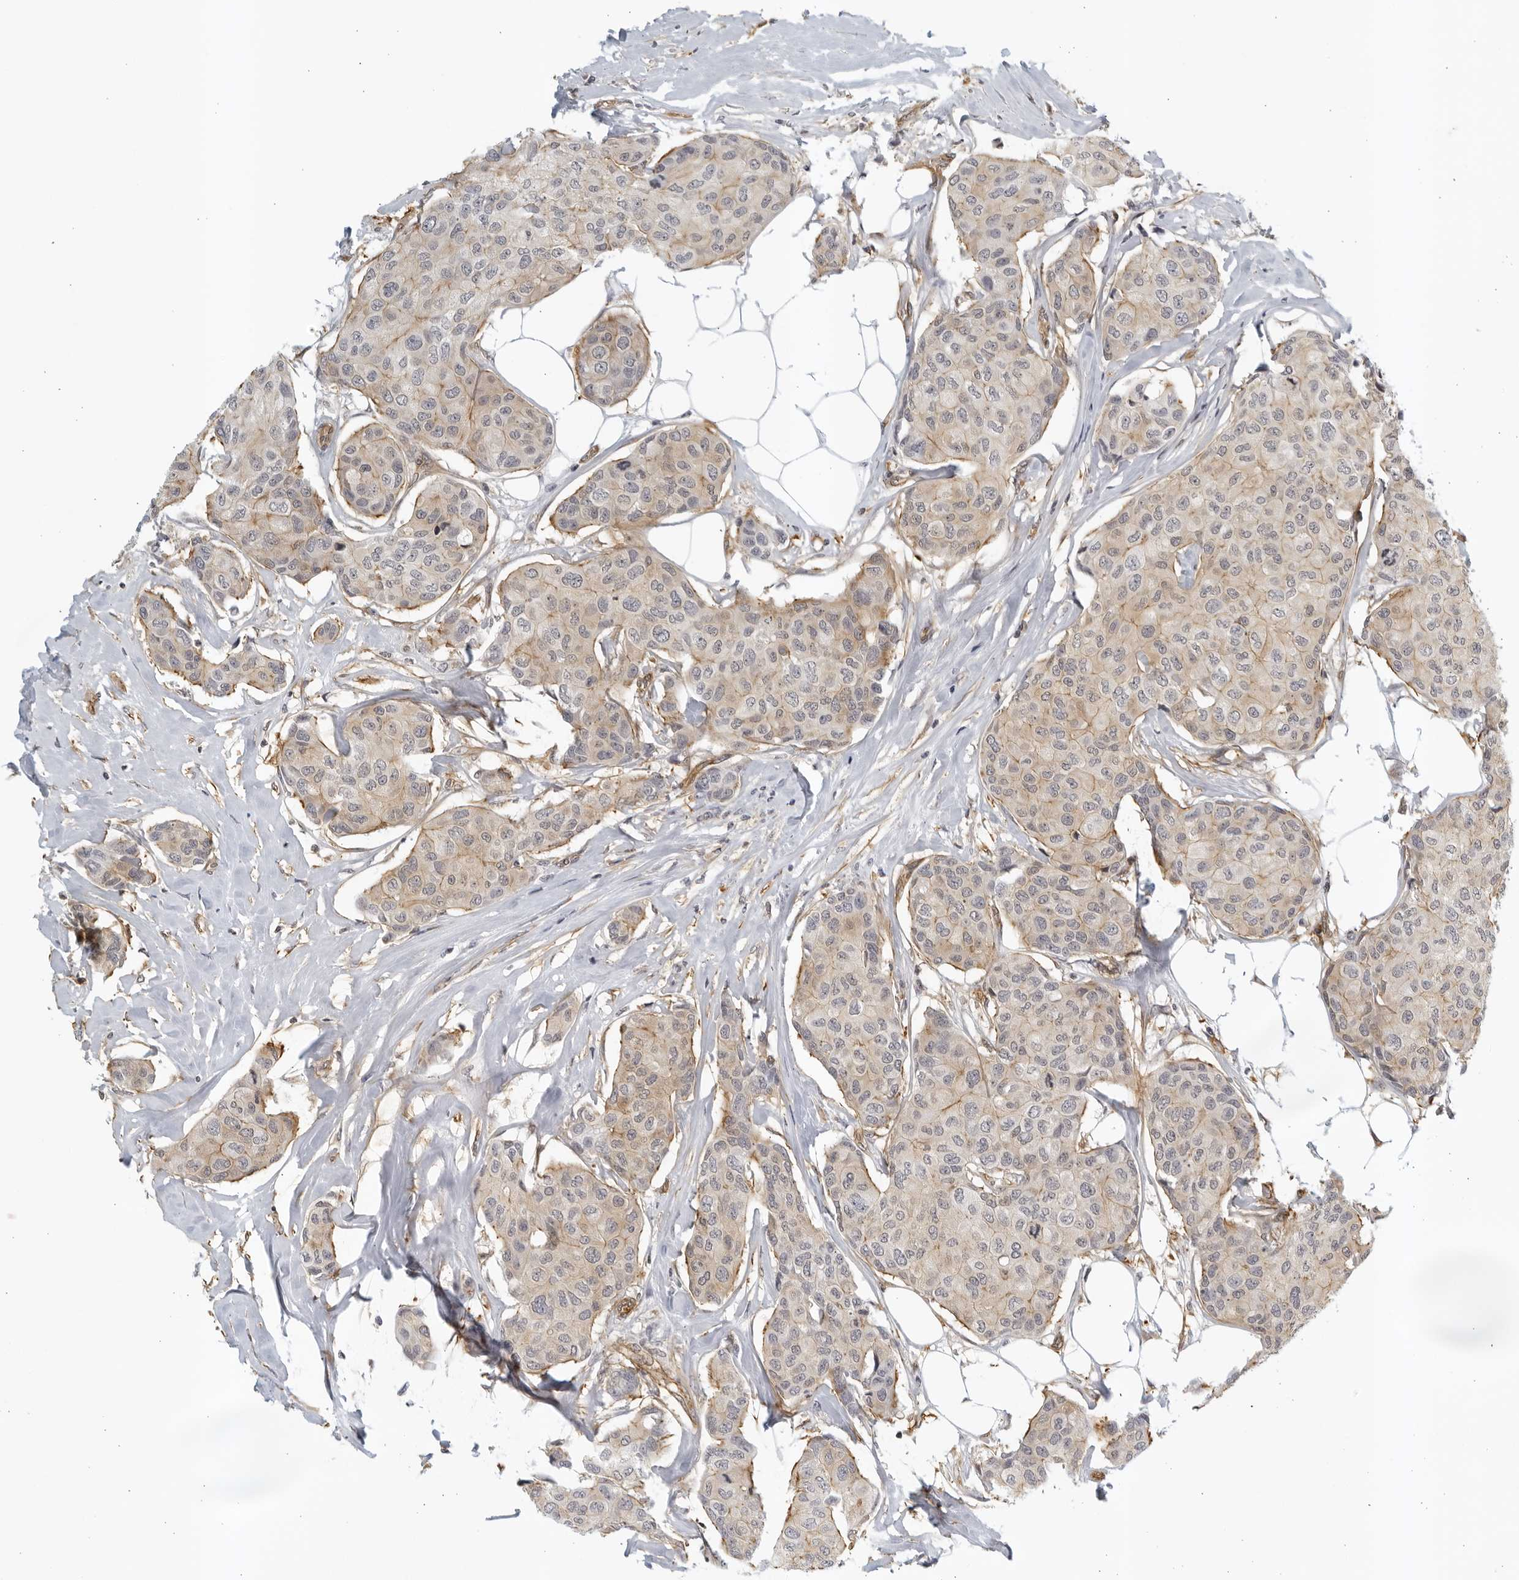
{"staining": {"intensity": "weak", "quantity": ">75%", "location": "cytoplasmic/membranous"}, "tissue": "breast cancer", "cell_type": "Tumor cells", "image_type": "cancer", "snomed": [{"axis": "morphology", "description": "Duct carcinoma"}, {"axis": "topography", "description": "Breast"}], "caption": "High-power microscopy captured an immunohistochemistry (IHC) image of breast cancer (infiltrating ductal carcinoma), revealing weak cytoplasmic/membranous positivity in approximately >75% of tumor cells.", "gene": "SERTAD4", "patient": {"sex": "female", "age": 80}}